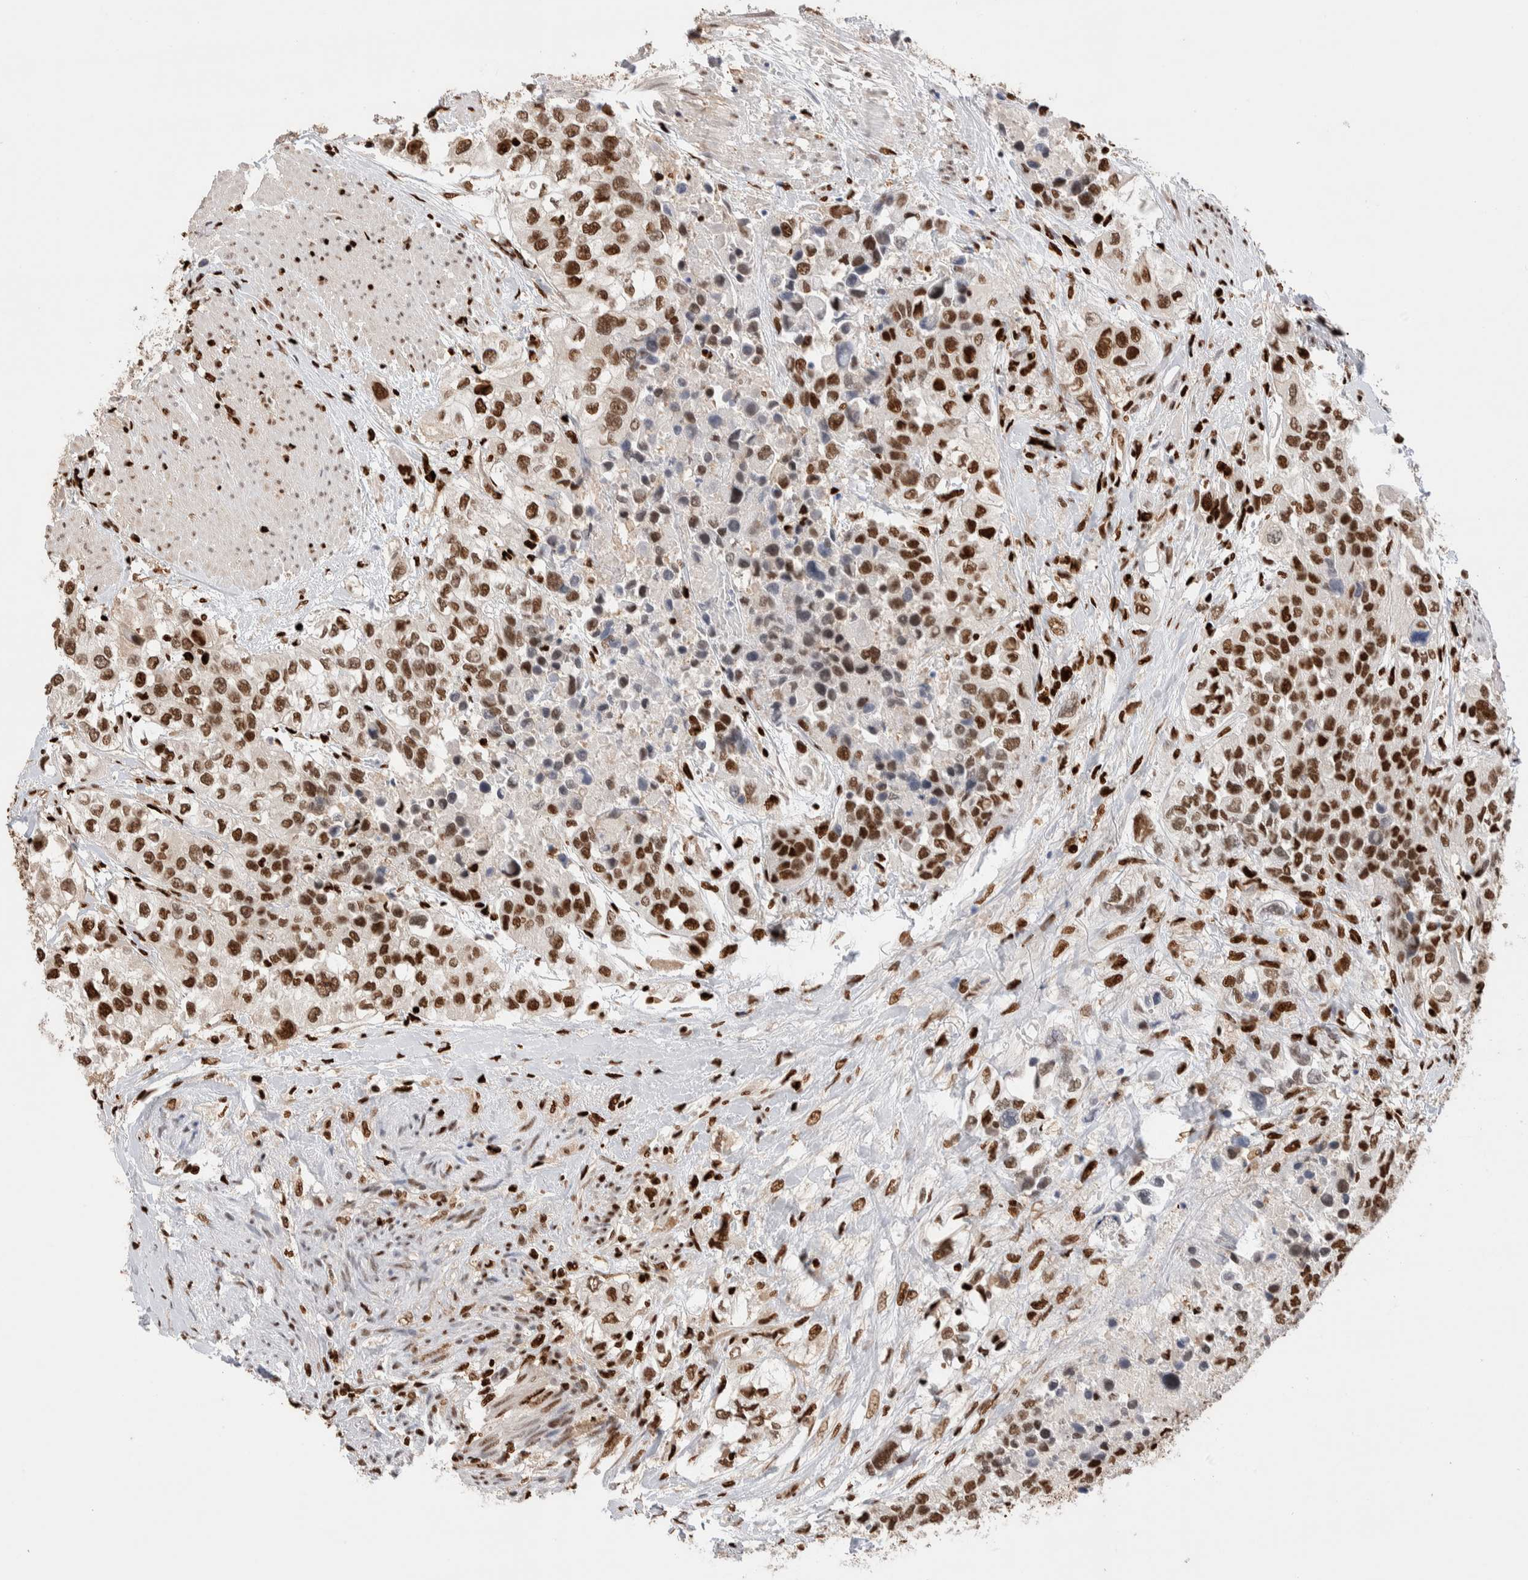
{"staining": {"intensity": "strong", "quantity": ">75%", "location": "nuclear"}, "tissue": "urothelial cancer", "cell_type": "Tumor cells", "image_type": "cancer", "snomed": [{"axis": "morphology", "description": "Urothelial carcinoma, High grade"}, {"axis": "topography", "description": "Urinary bladder"}], "caption": "A brown stain labels strong nuclear expression of a protein in urothelial cancer tumor cells.", "gene": "RNASEK-C17orf49", "patient": {"sex": "female", "age": 80}}